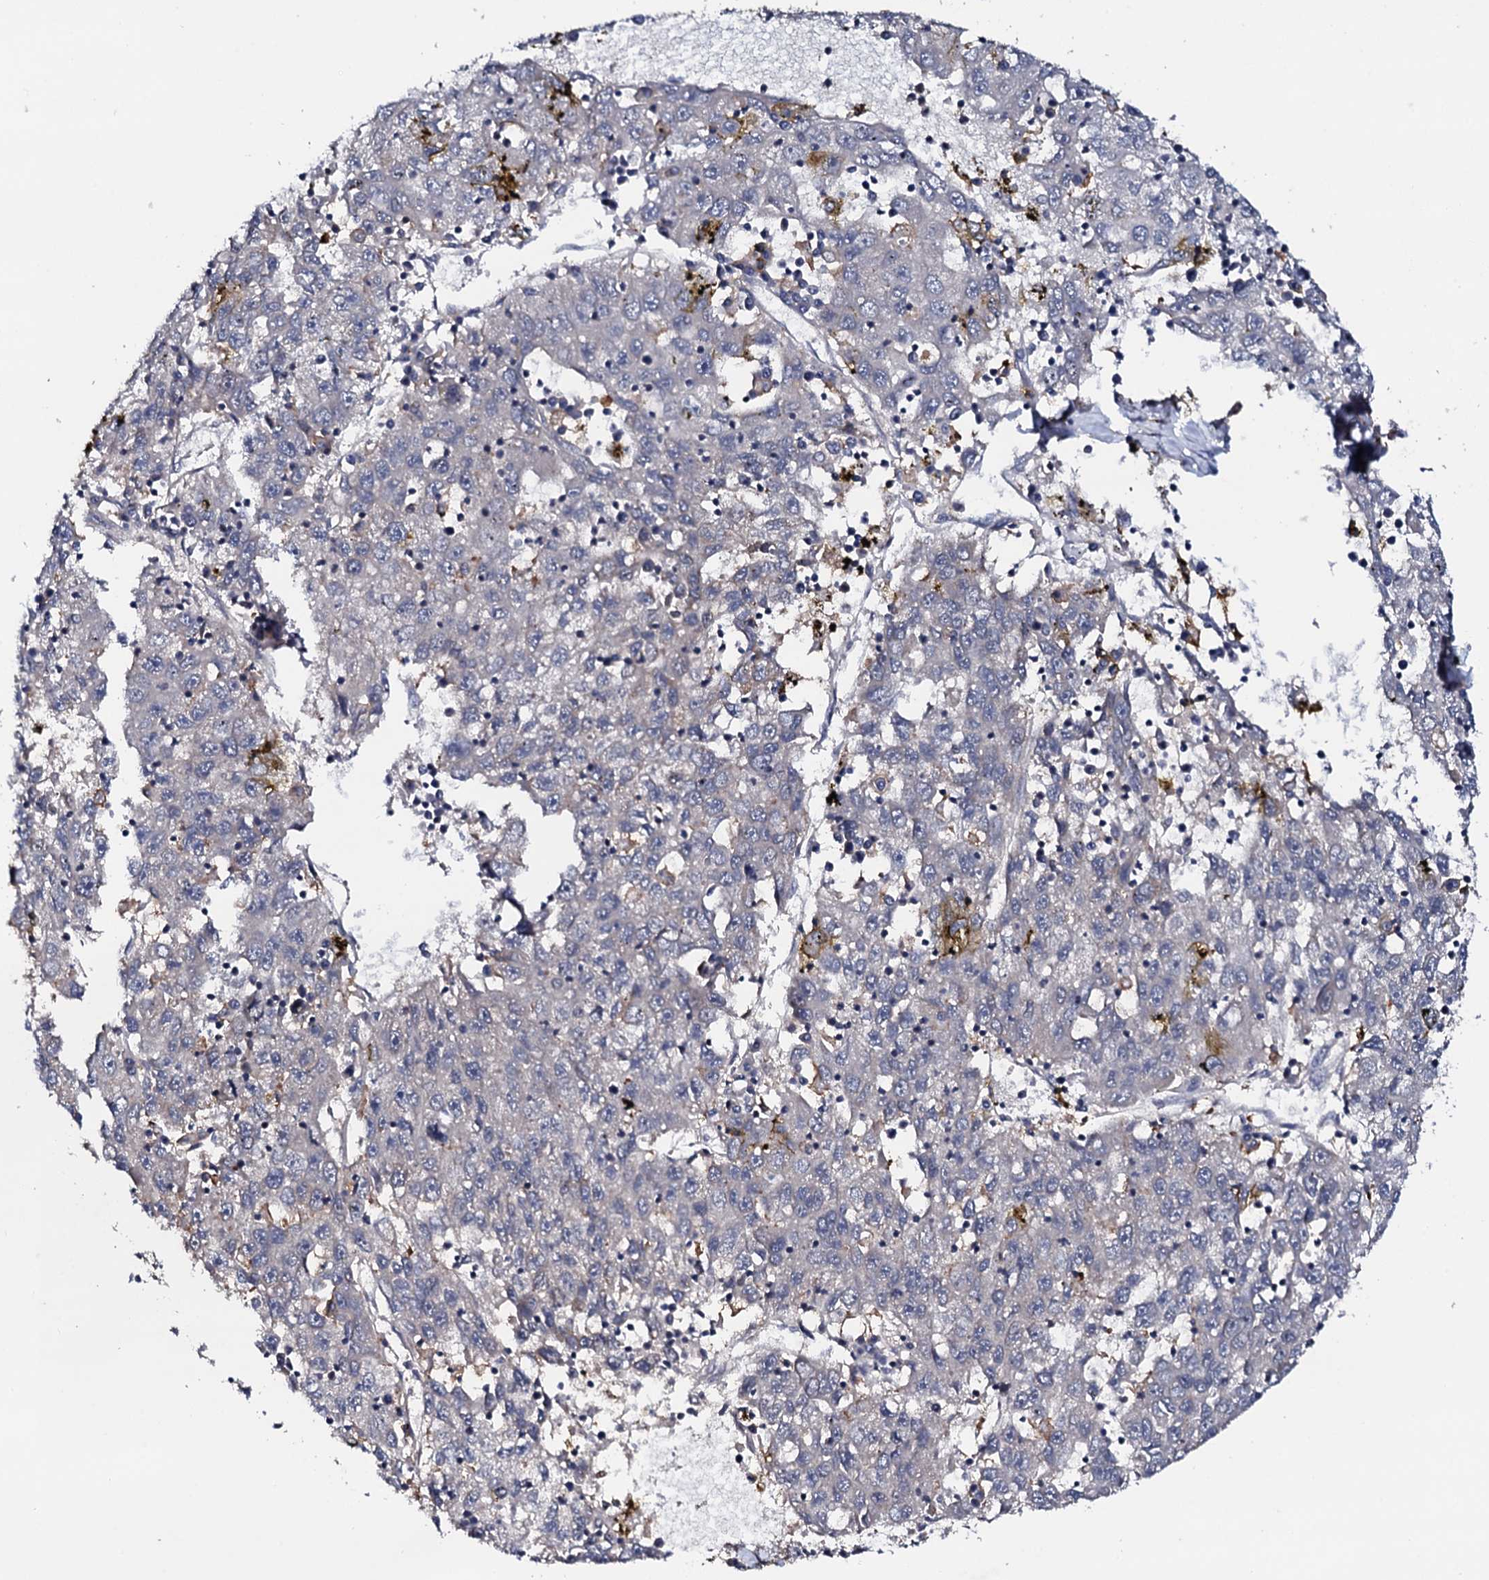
{"staining": {"intensity": "negative", "quantity": "none", "location": "none"}, "tissue": "liver cancer", "cell_type": "Tumor cells", "image_type": "cancer", "snomed": [{"axis": "morphology", "description": "Carcinoma, Hepatocellular, NOS"}, {"axis": "topography", "description": "Liver"}], "caption": "High magnification brightfield microscopy of liver cancer stained with DAB (3,3'-diaminobenzidine) (brown) and counterstained with hematoxylin (blue): tumor cells show no significant expression.", "gene": "EDC3", "patient": {"sex": "male", "age": 49}}